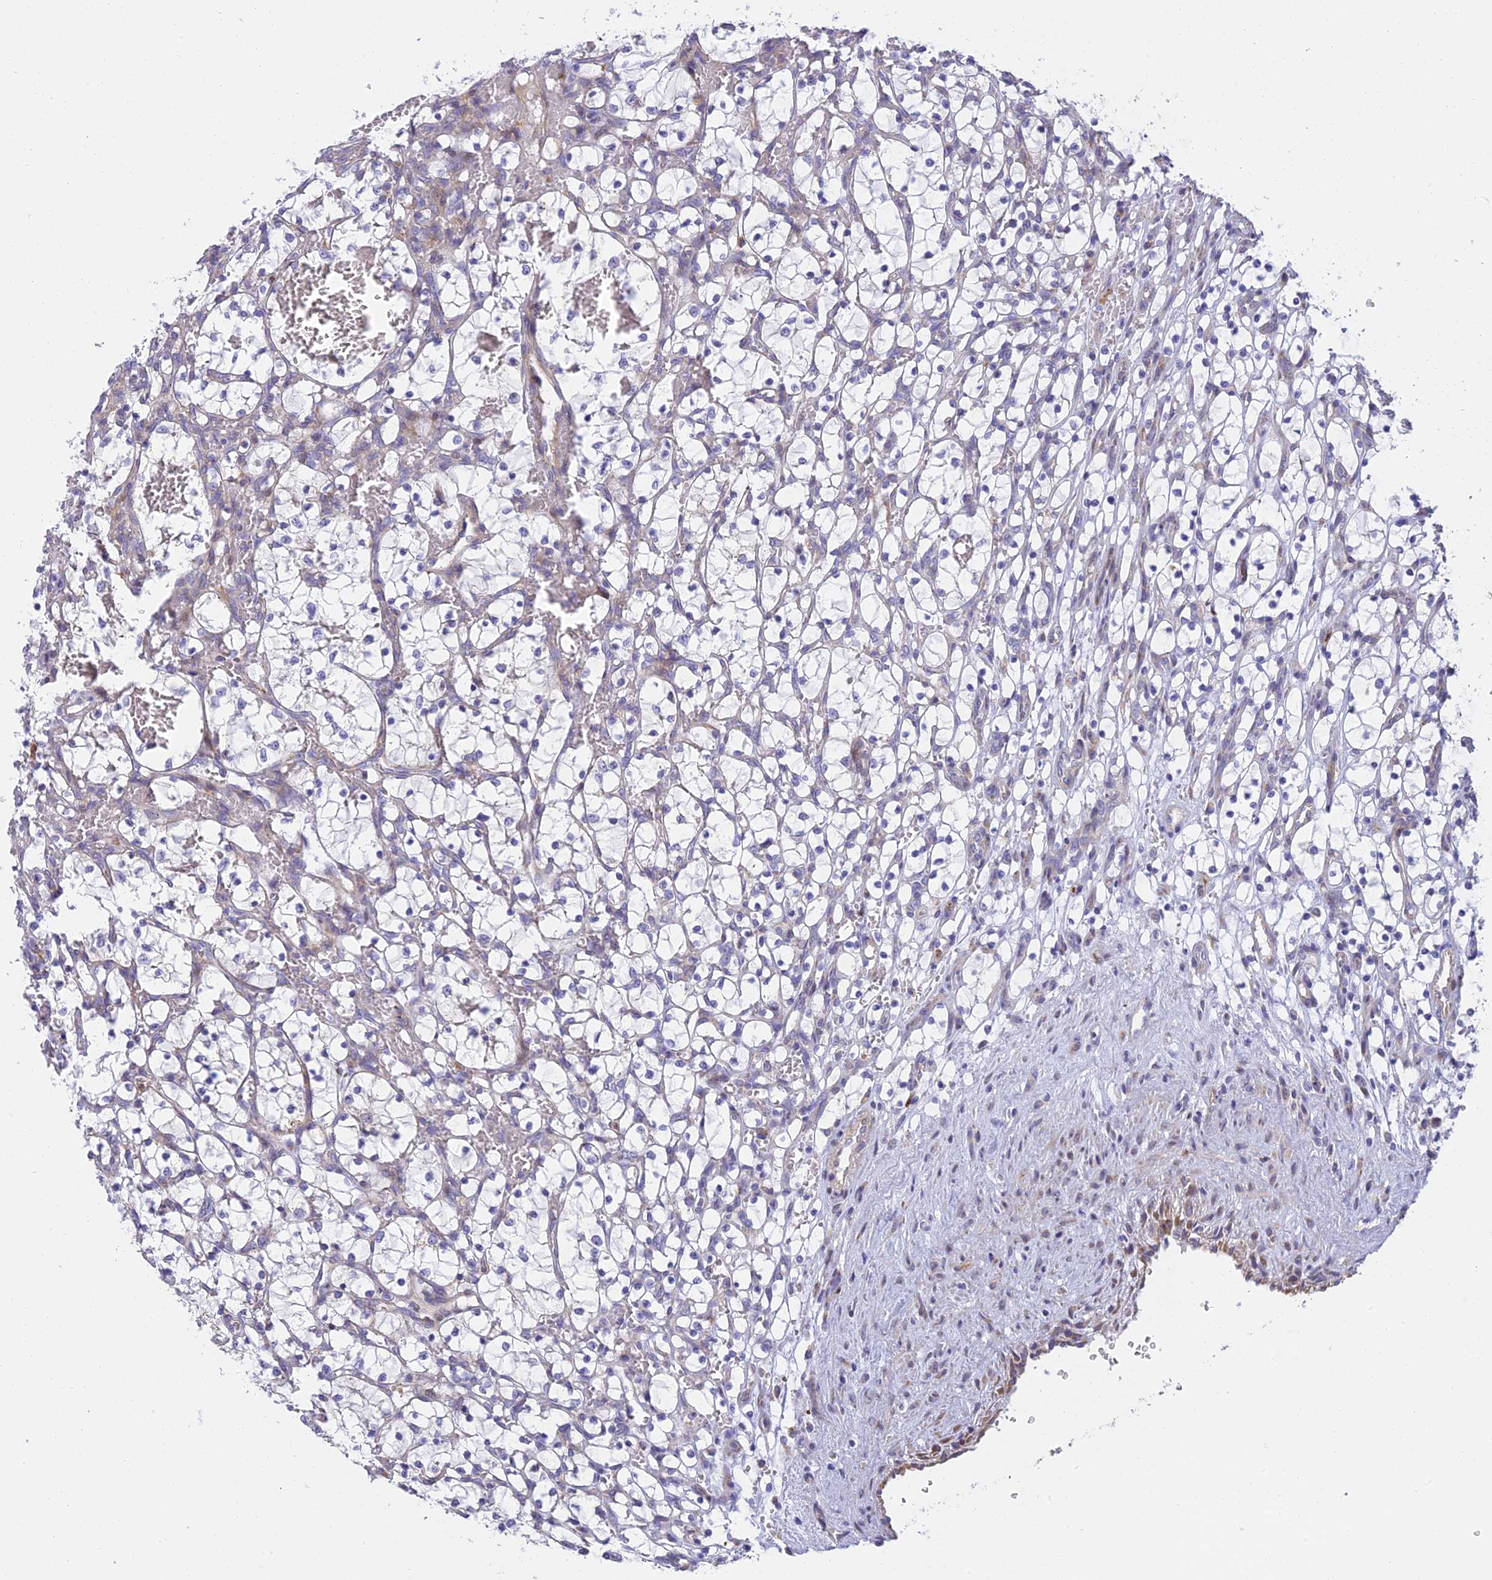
{"staining": {"intensity": "weak", "quantity": "25%-75%", "location": "cytoplasmic/membranous"}, "tissue": "renal cancer", "cell_type": "Tumor cells", "image_type": "cancer", "snomed": [{"axis": "morphology", "description": "Adenocarcinoma, NOS"}, {"axis": "topography", "description": "Kidney"}], "caption": "A brown stain labels weak cytoplasmic/membranous positivity of a protein in renal adenocarcinoma tumor cells.", "gene": "CLCN7", "patient": {"sex": "female", "age": 69}}